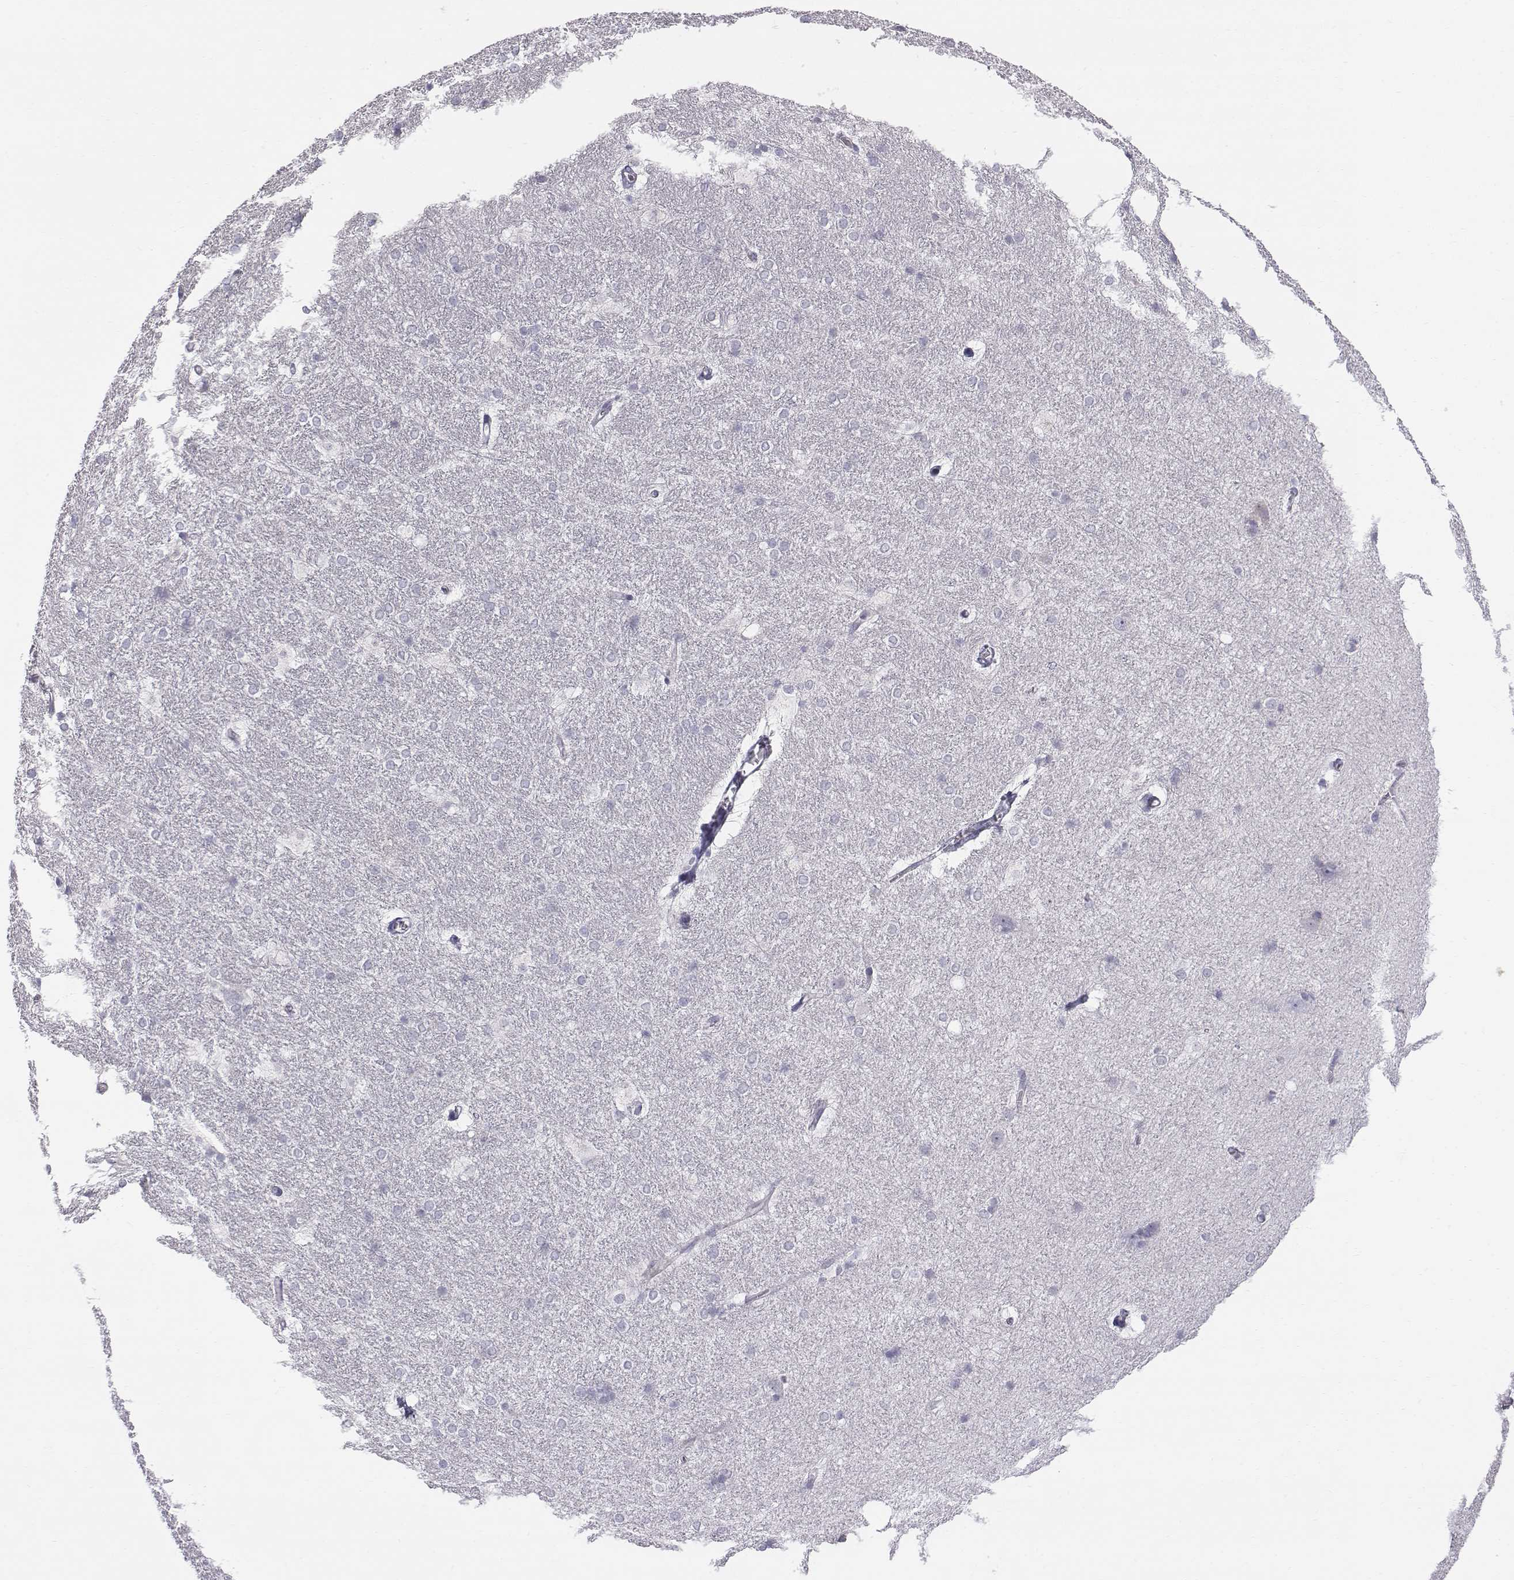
{"staining": {"intensity": "negative", "quantity": "none", "location": "none"}, "tissue": "hippocampus", "cell_type": "Glial cells", "image_type": "normal", "snomed": [{"axis": "morphology", "description": "Normal tissue, NOS"}, {"axis": "topography", "description": "Cerebral cortex"}, {"axis": "topography", "description": "Hippocampus"}], "caption": "This is an IHC histopathology image of normal hippocampus. There is no positivity in glial cells.", "gene": "C6orf58", "patient": {"sex": "female", "age": 19}}